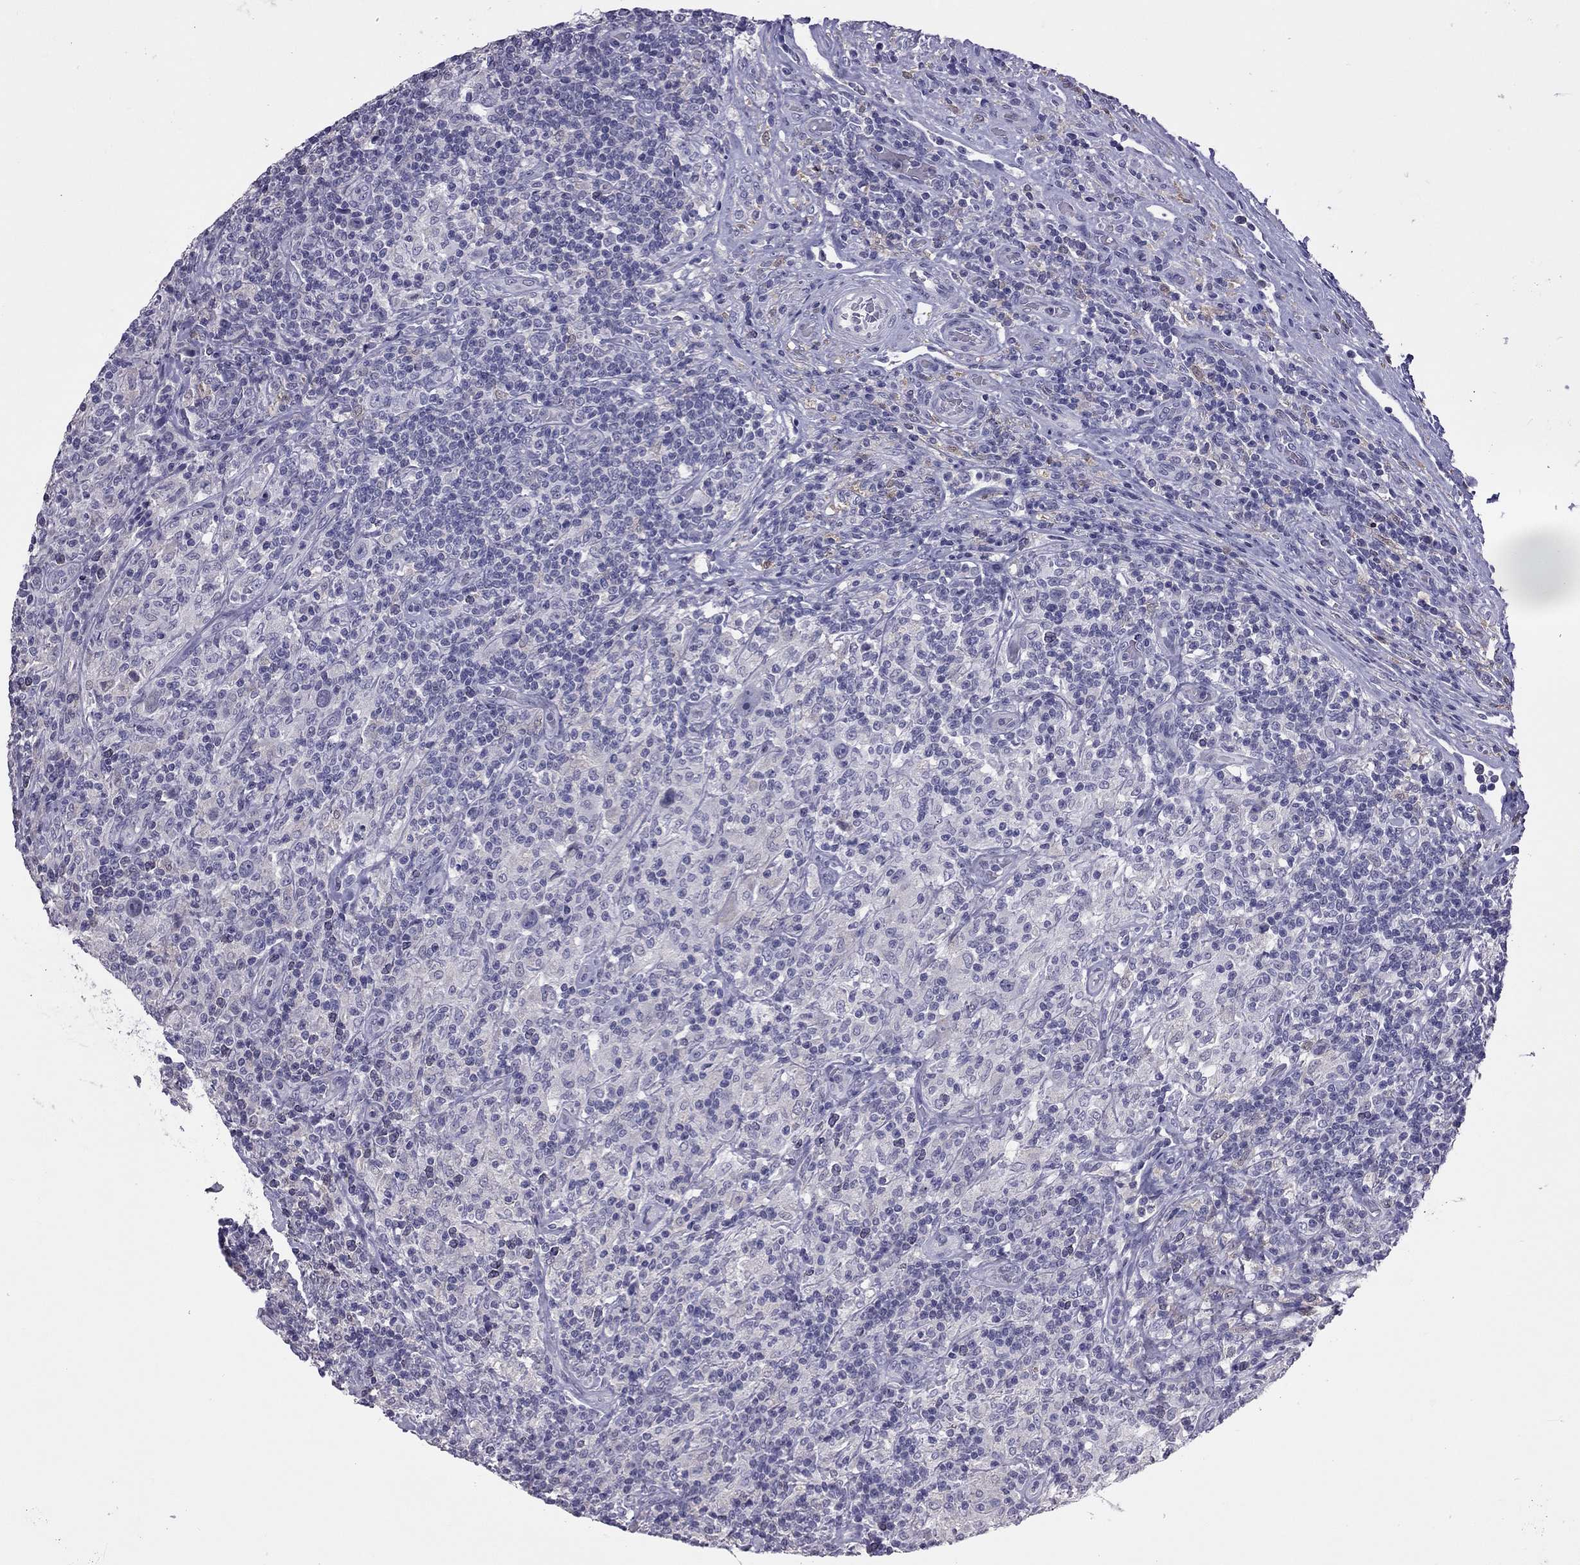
{"staining": {"intensity": "negative", "quantity": "none", "location": "none"}, "tissue": "lymphoma", "cell_type": "Tumor cells", "image_type": "cancer", "snomed": [{"axis": "morphology", "description": "Hodgkin's disease, NOS"}, {"axis": "topography", "description": "Lymph node"}], "caption": "The photomicrograph demonstrates no significant expression in tumor cells of lymphoma. (DAB immunohistochemistry (IHC) with hematoxylin counter stain).", "gene": "PPP1R3A", "patient": {"sex": "male", "age": 70}}